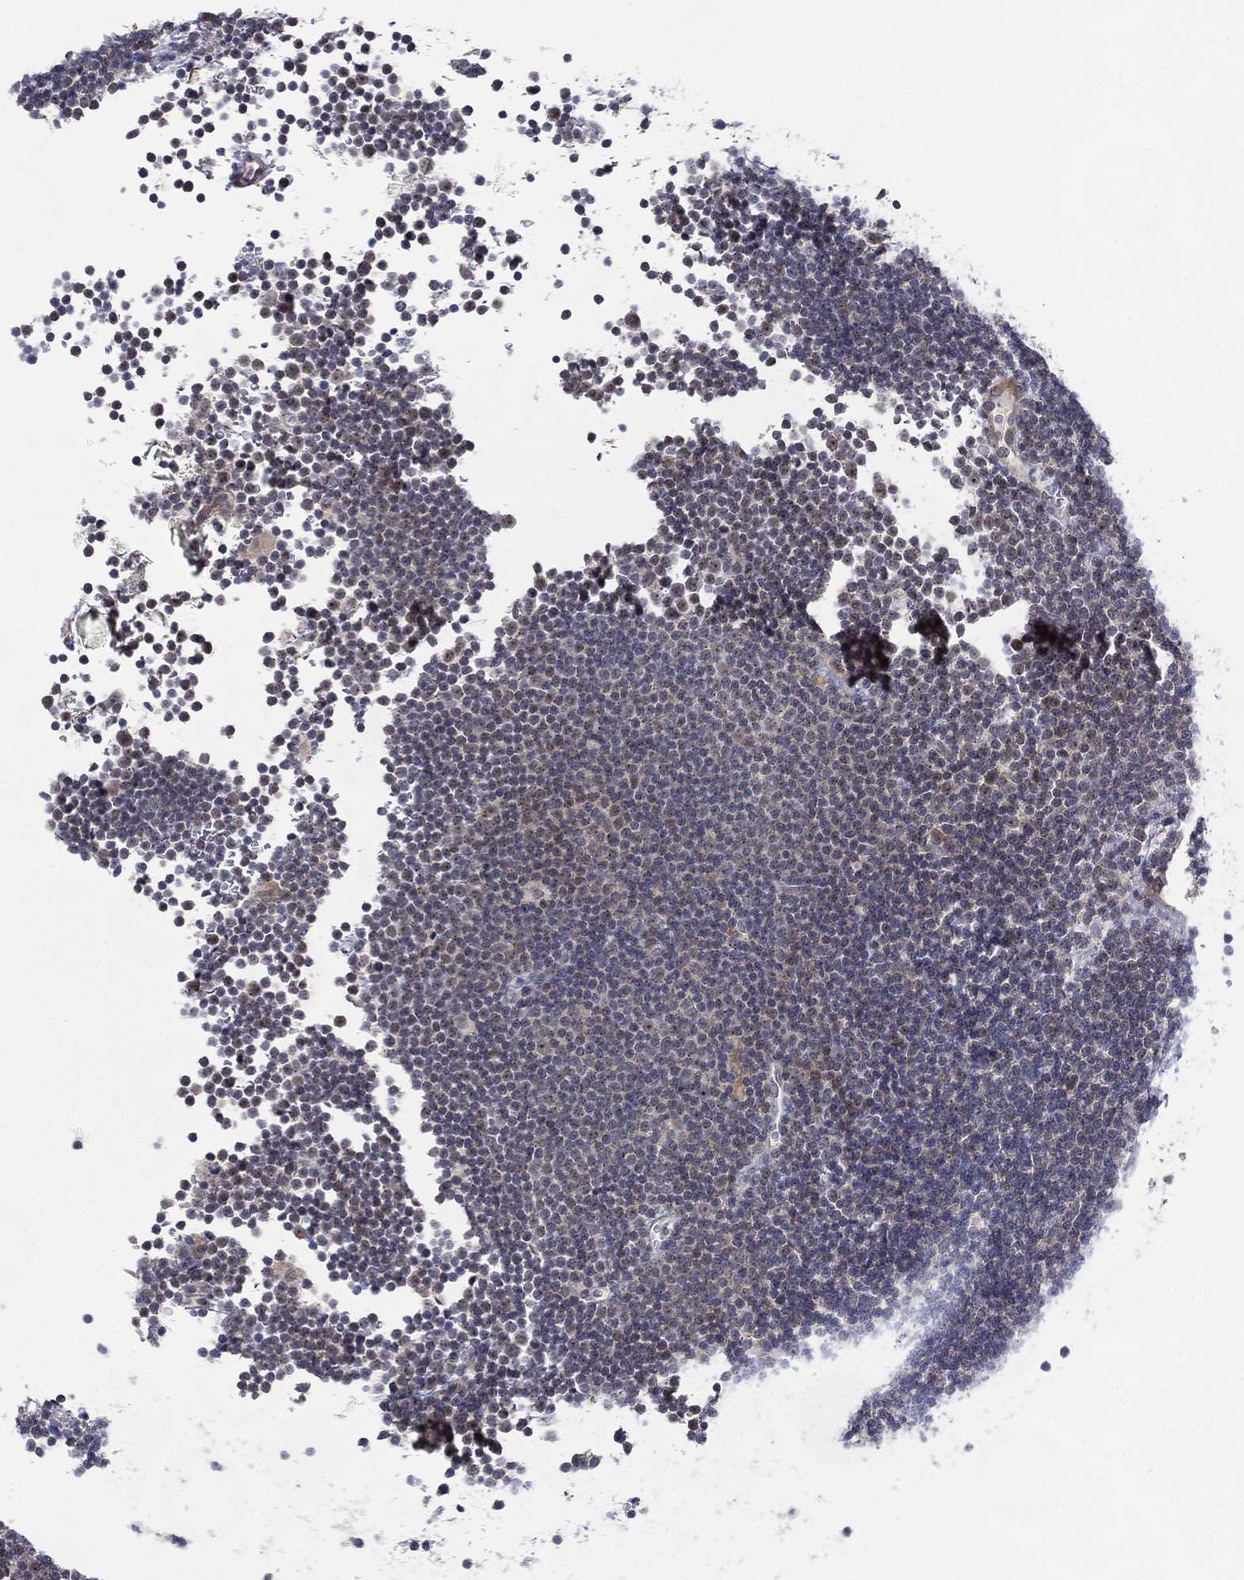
{"staining": {"intensity": "moderate", "quantity": "<25%", "location": "cytoplasmic/membranous"}, "tissue": "lymphoma", "cell_type": "Tumor cells", "image_type": "cancer", "snomed": [{"axis": "morphology", "description": "Malignant lymphoma, non-Hodgkin's type, Low grade"}, {"axis": "topography", "description": "Brain"}], "caption": "Immunohistochemical staining of malignant lymphoma, non-Hodgkin's type (low-grade) reveals low levels of moderate cytoplasmic/membranous protein positivity in about <25% of tumor cells.", "gene": "KAT14", "patient": {"sex": "female", "age": 66}}